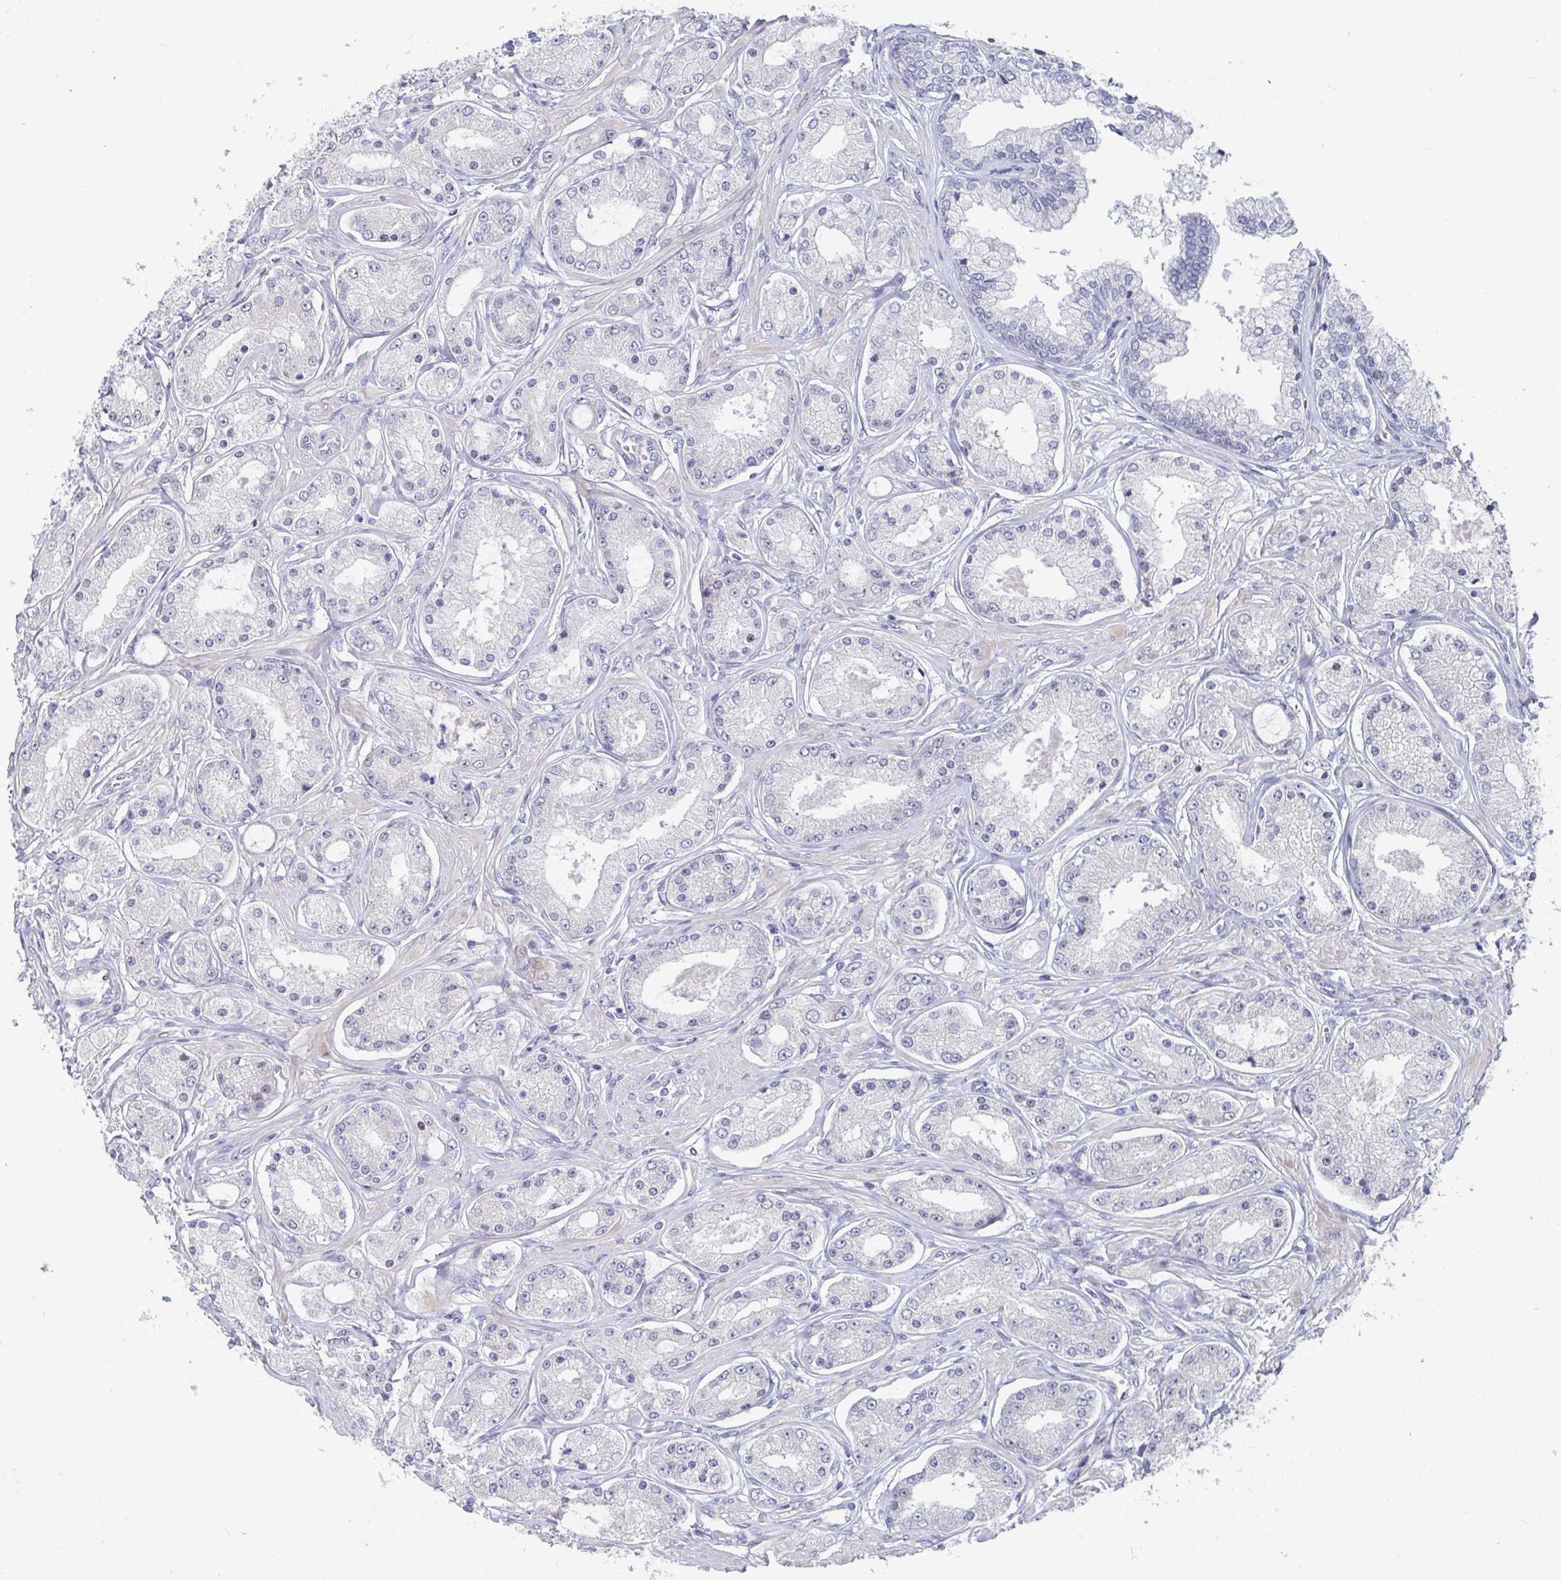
{"staining": {"intensity": "negative", "quantity": "none", "location": "none"}, "tissue": "prostate cancer", "cell_type": "Tumor cells", "image_type": "cancer", "snomed": [{"axis": "morphology", "description": "Adenocarcinoma, High grade"}, {"axis": "topography", "description": "Prostate"}], "caption": "Prostate cancer was stained to show a protein in brown. There is no significant positivity in tumor cells. Nuclei are stained in blue.", "gene": "FAM156B", "patient": {"sex": "male", "age": 66}}